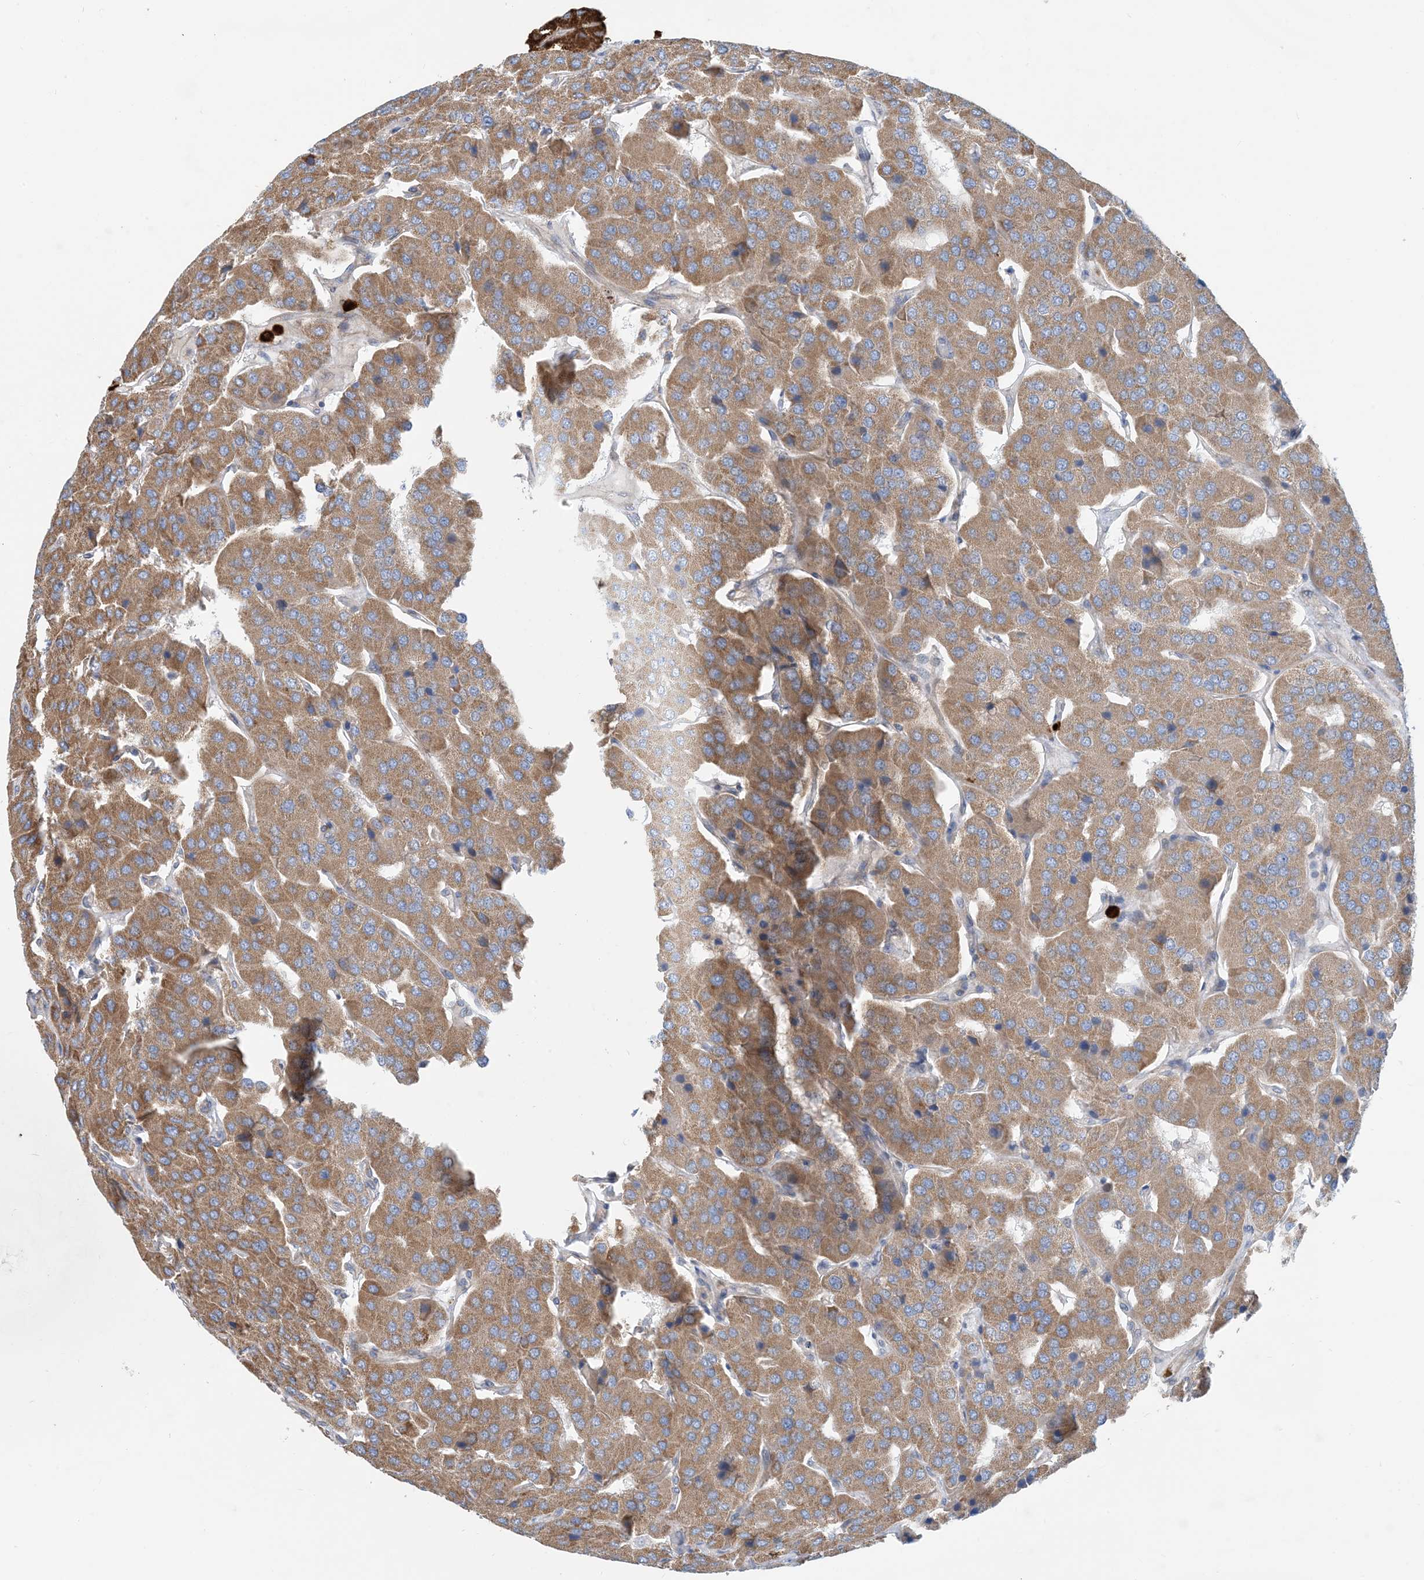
{"staining": {"intensity": "moderate", "quantity": ">75%", "location": "cytoplasmic/membranous"}, "tissue": "parathyroid gland", "cell_type": "Glandular cells", "image_type": "normal", "snomed": [{"axis": "morphology", "description": "Normal tissue, NOS"}, {"axis": "morphology", "description": "Adenoma, NOS"}, {"axis": "topography", "description": "Parathyroid gland"}], "caption": "Parathyroid gland stained with a brown dye displays moderate cytoplasmic/membranous positive staining in approximately >75% of glandular cells.", "gene": "PCDHGA1", "patient": {"sex": "female", "age": 86}}